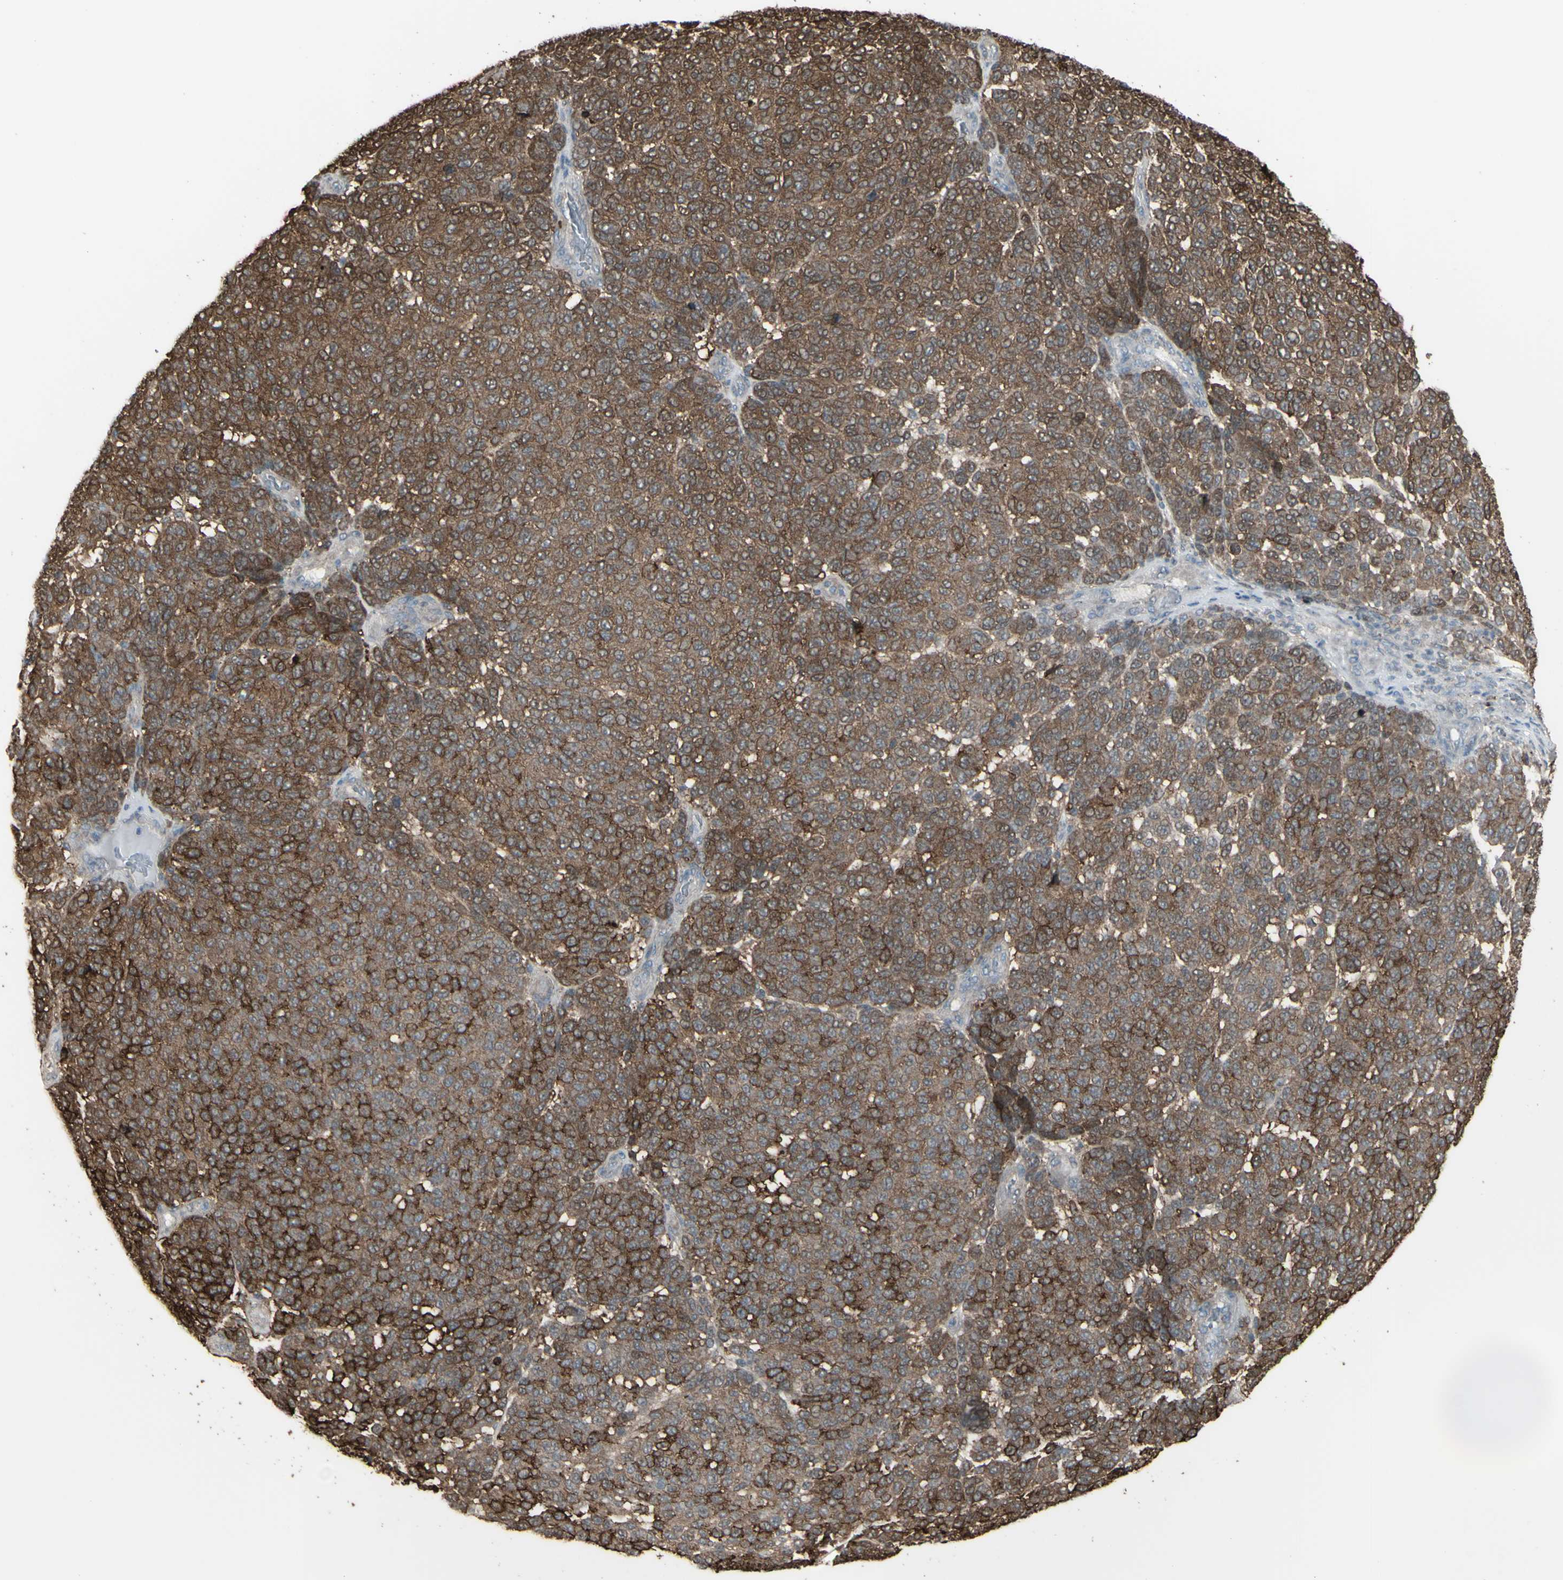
{"staining": {"intensity": "moderate", "quantity": ">75%", "location": "cytoplasmic/membranous"}, "tissue": "melanoma", "cell_type": "Tumor cells", "image_type": "cancer", "snomed": [{"axis": "morphology", "description": "Malignant melanoma, NOS"}, {"axis": "topography", "description": "Skin"}], "caption": "IHC micrograph of human melanoma stained for a protein (brown), which reveals medium levels of moderate cytoplasmic/membranous expression in about >75% of tumor cells.", "gene": "SMO", "patient": {"sex": "male", "age": 59}}